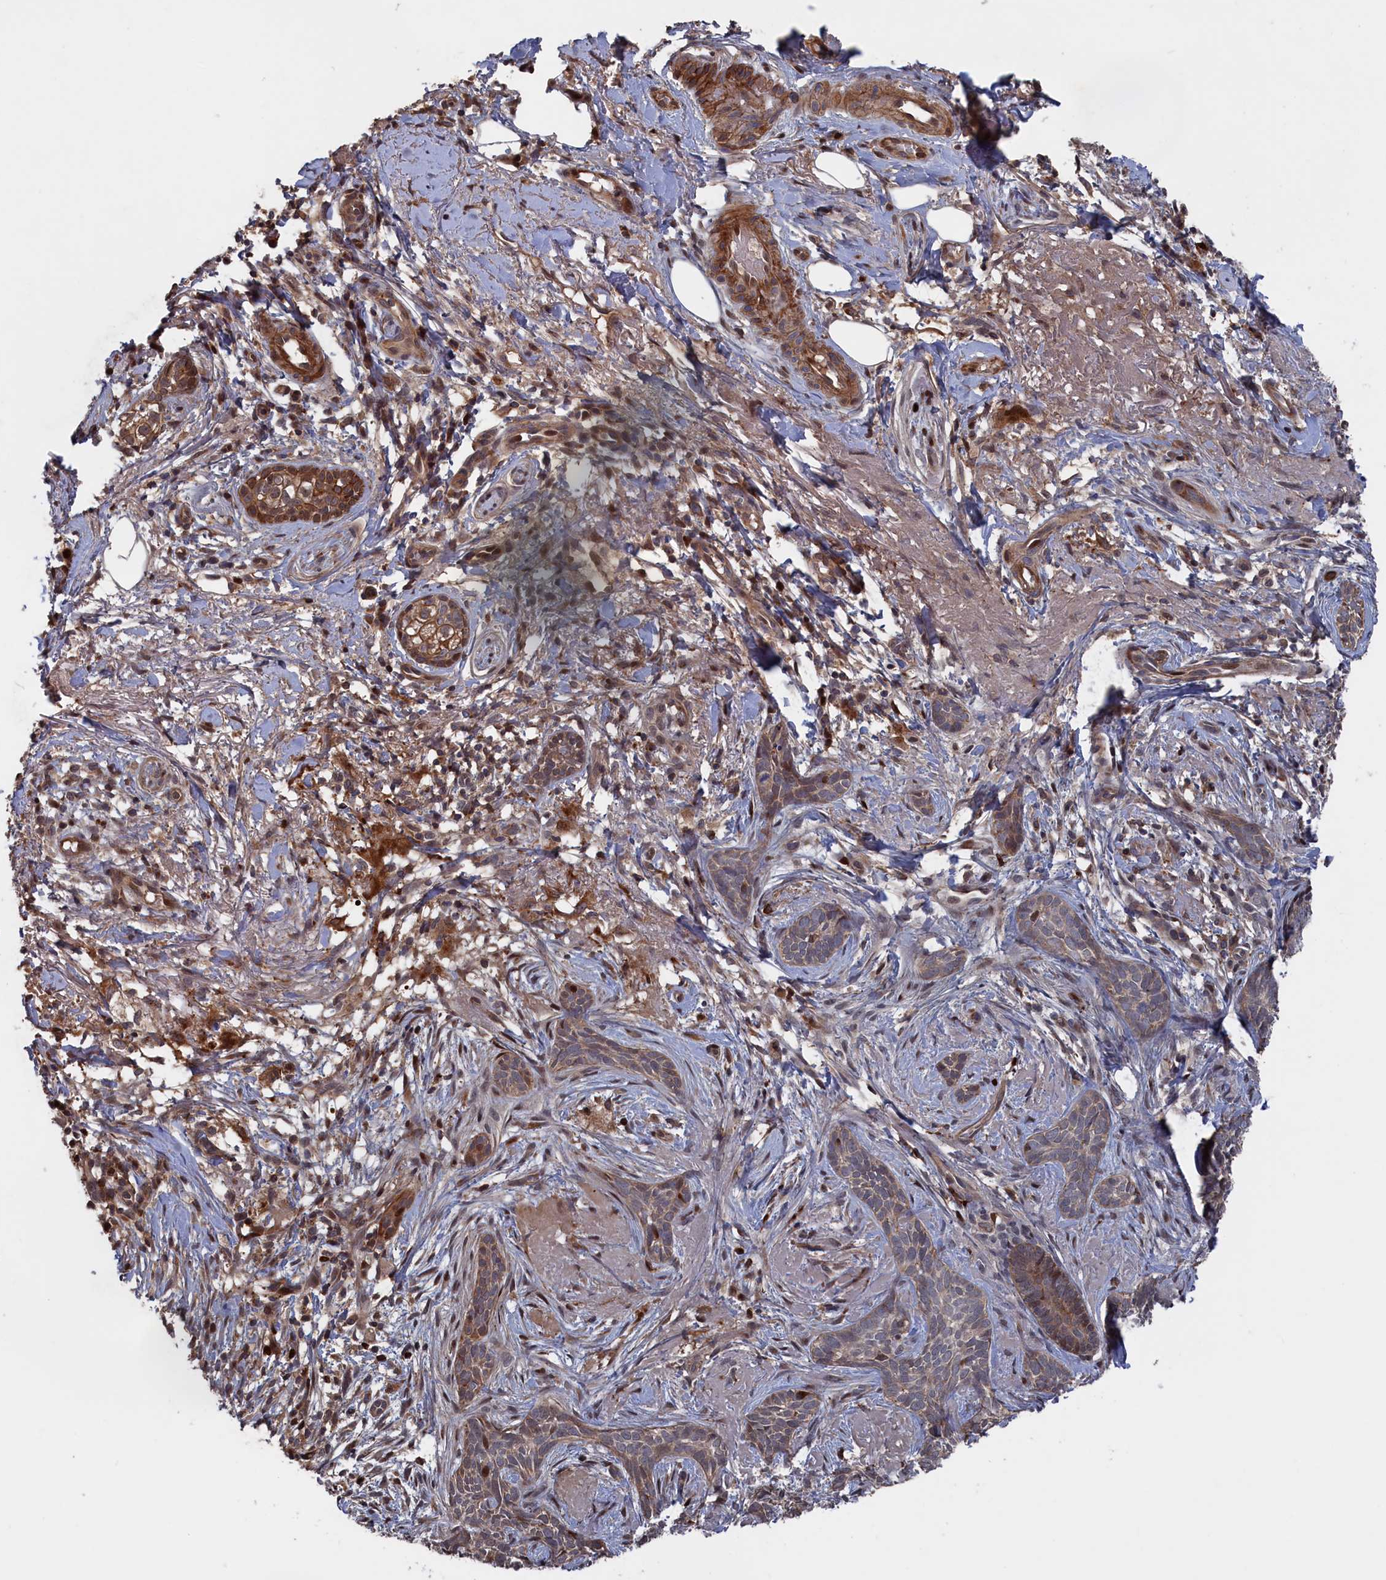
{"staining": {"intensity": "weak", "quantity": "<25%", "location": "cytoplasmic/membranous"}, "tissue": "skin cancer", "cell_type": "Tumor cells", "image_type": "cancer", "snomed": [{"axis": "morphology", "description": "Basal cell carcinoma"}, {"axis": "topography", "description": "Skin"}], "caption": "A micrograph of skin basal cell carcinoma stained for a protein exhibits no brown staining in tumor cells.", "gene": "PLA2G15", "patient": {"sex": "female", "age": 76}}